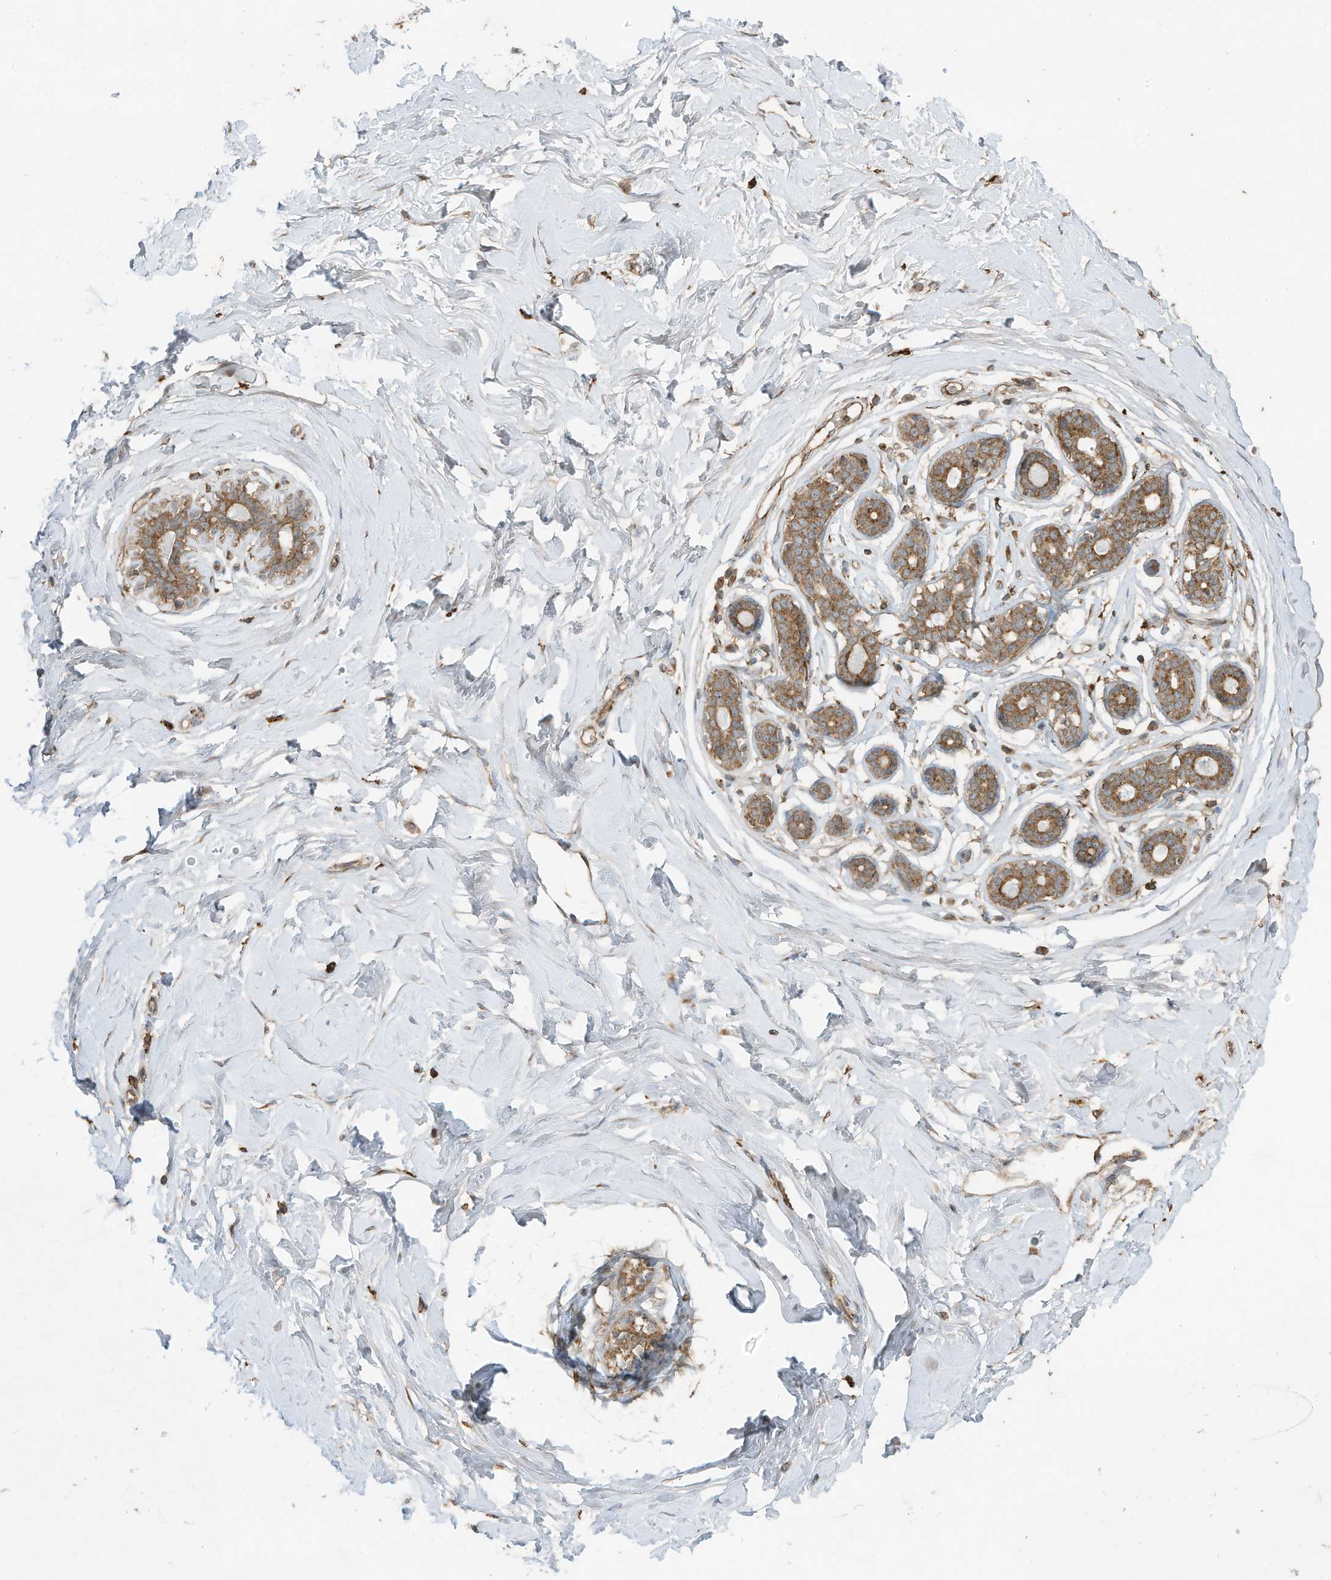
{"staining": {"intensity": "negative", "quantity": "none", "location": "none"}, "tissue": "breast", "cell_type": "Adipocytes", "image_type": "normal", "snomed": [{"axis": "morphology", "description": "Normal tissue, NOS"}, {"axis": "morphology", "description": "Adenoma, NOS"}, {"axis": "topography", "description": "Breast"}], "caption": "Normal breast was stained to show a protein in brown. There is no significant expression in adipocytes. Brightfield microscopy of IHC stained with DAB (brown) and hematoxylin (blue), captured at high magnification.", "gene": "CGAS", "patient": {"sex": "female", "age": 23}}